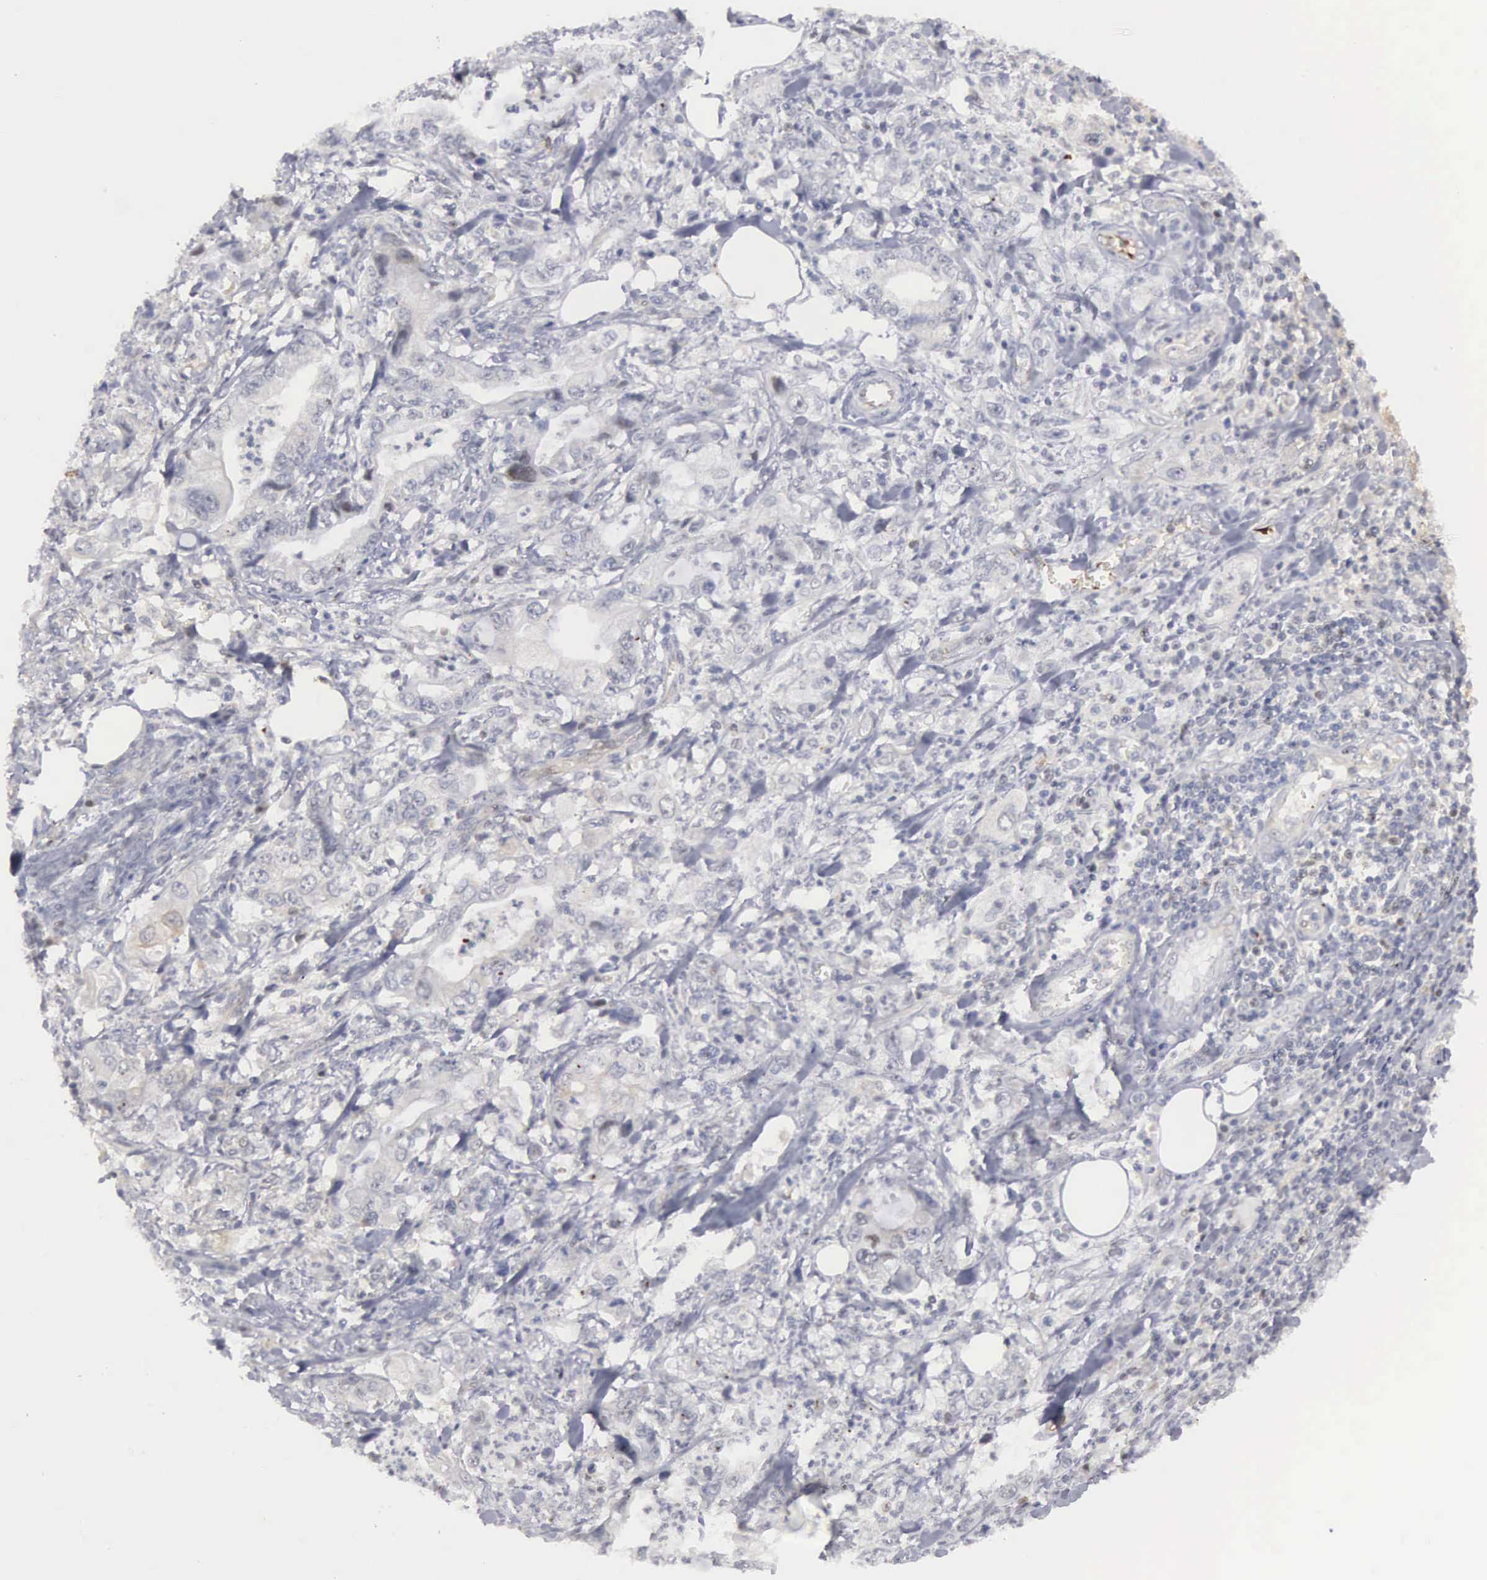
{"staining": {"intensity": "weak", "quantity": "25%-75%", "location": "cytoplasmic/membranous"}, "tissue": "stomach cancer", "cell_type": "Tumor cells", "image_type": "cancer", "snomed": [{"axis": "morphology", "description": "Adenocarcinoma, NOS"}, {"axis": "topography", "description": "Pancreas"}, {"axis": "topography", "description": "Stomach, upper"}], "caption": "A high-resolution micrograph shows immunohistochemistry staining of adenocarcinoma (stomach), which exhibits weak cytoplasmic/membranous expression in about 25%-75% of tumor cells. (DAB IHC, brown staining for protein, blue staining for nuclei).", "gene": "RBPJ", "patient": {"sex": "male", "age": 77}}